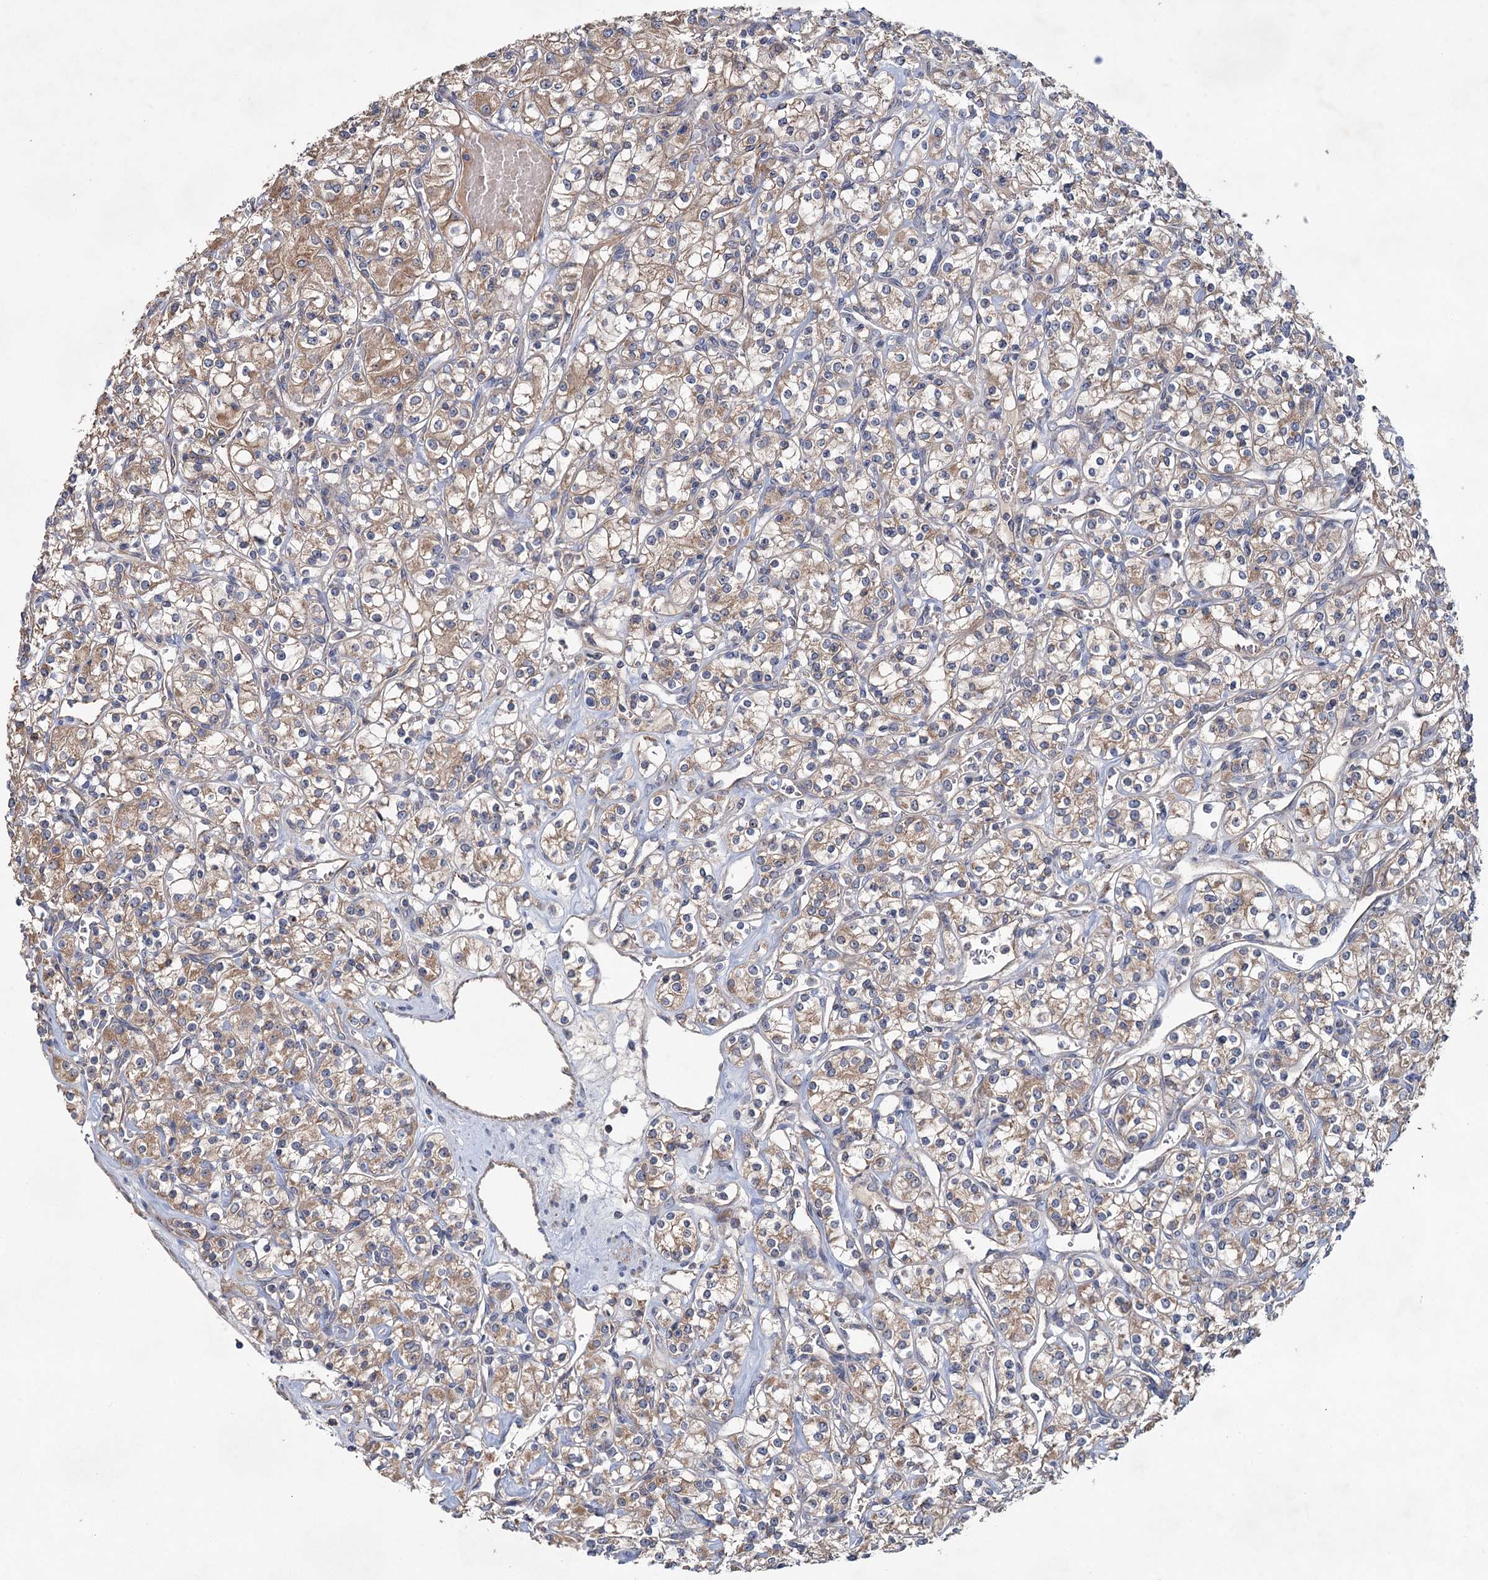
{"staining": {"intensity": "moderate", "quantity": ">75%", "location": "cytoplasmic/membranous"}, "tissue": "renal cancer", "cell_type": "Tumor cells", "image_type": "cancer", "snomed": [{"axis": "morphology", "description": "Adenocarcinoma, NOS"}, {"axis": "topography", "description": "Kidney"}], "caption": "A brown stain shows moderate cytoplasmic/membranous expression of a protein in human adenocarcinoma (renal) tumor cells. Immunohistochemistry (ihc) stains the protein of interest in brown and the nuclei are stained blue.", "gene": "MTRR", "patient": {"sex": "male", "age": 77}}